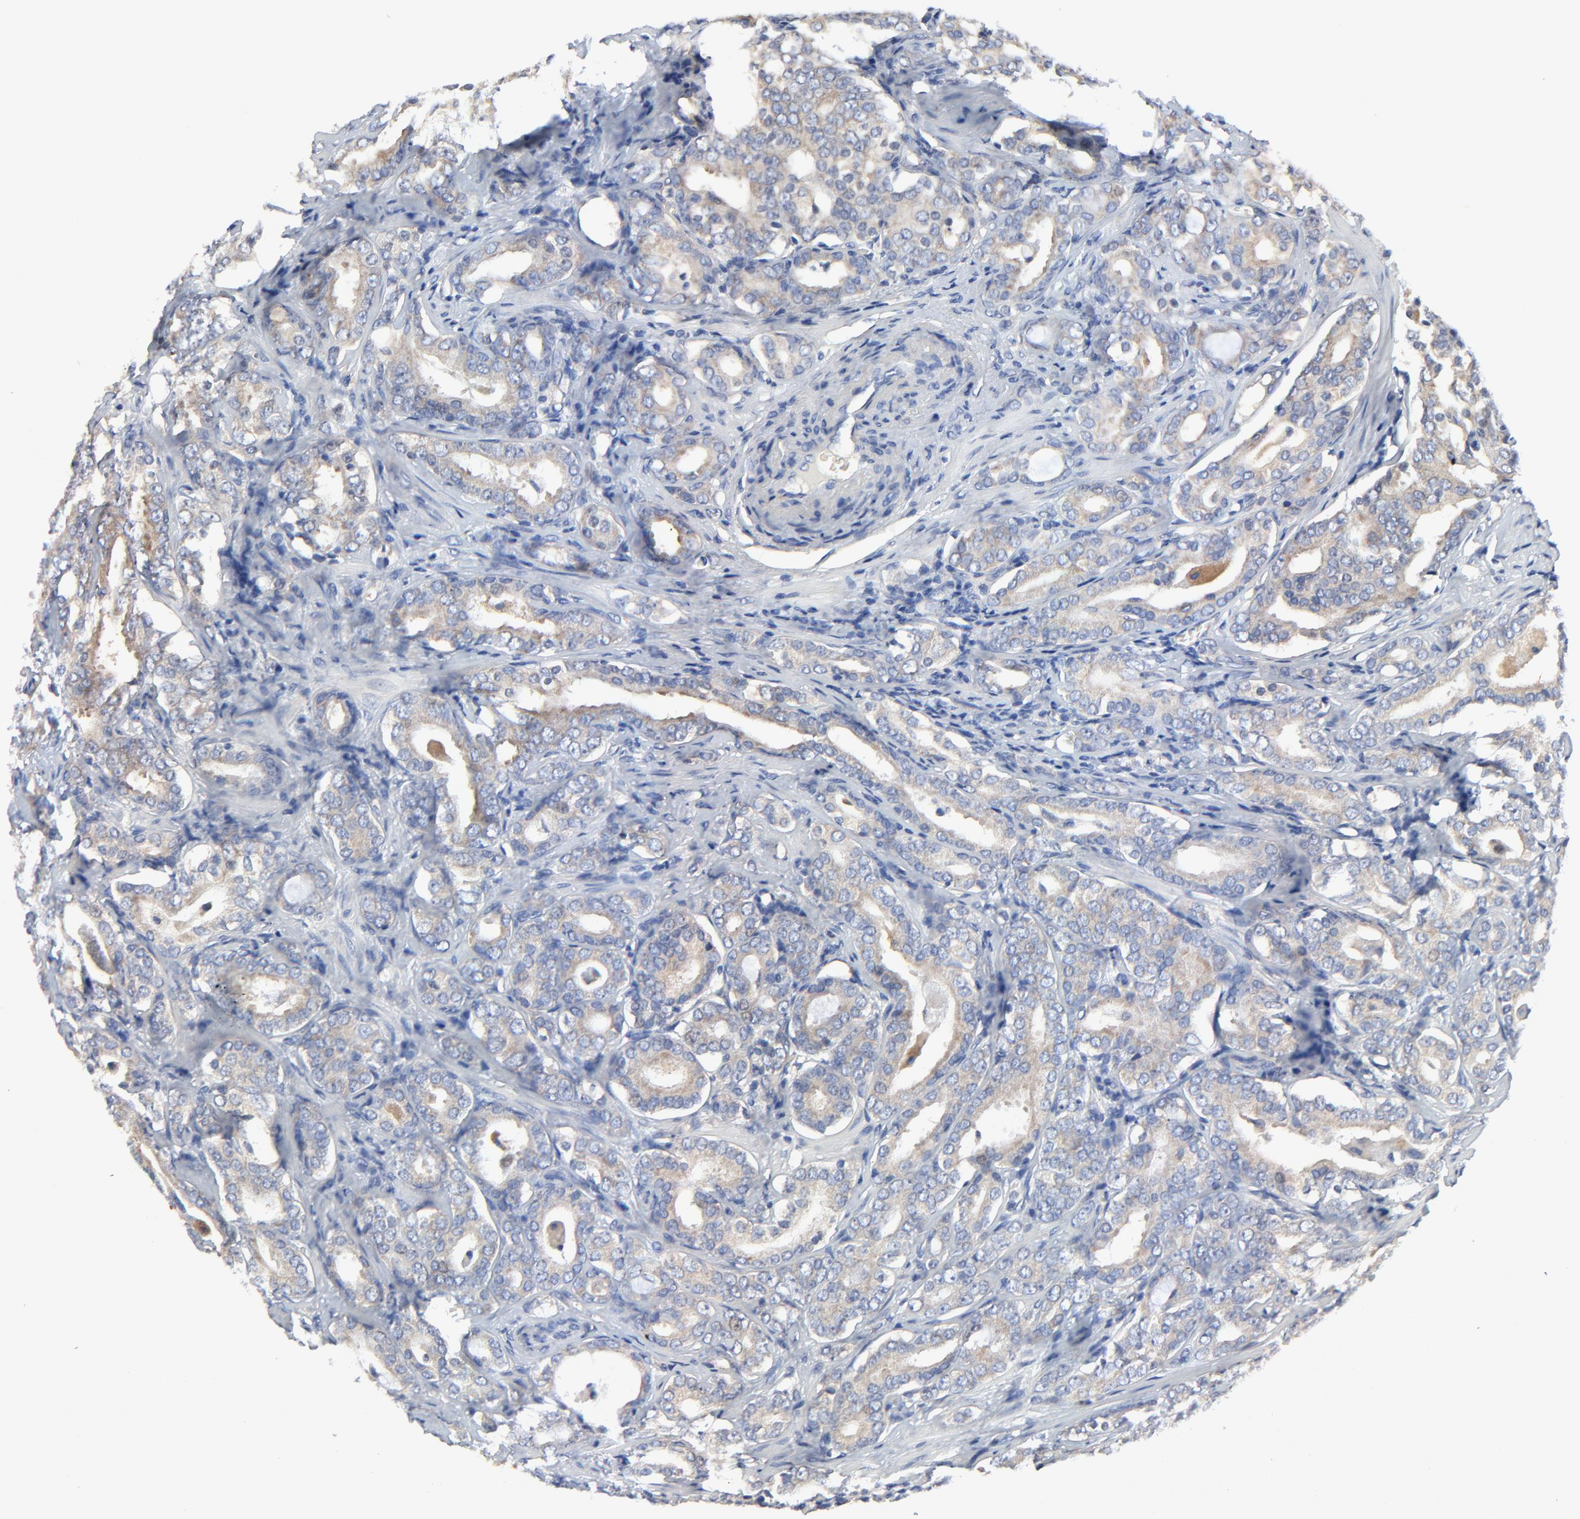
{"staining": {"intensity": "weak", "quantity": "25%-75%", "location": "cytoplasmic/membranous"}, "tissue": "prostate cancer", "cell_type": "Tumor cells", "image_type": "cancer", "snomed": [{"axis": "morphology", "description": "Adenocarcinoma, Low grade"}, {"axis": "topography", "description": "Prostate"}], "caption": "Protein analysis of prostate cancer tissue shows weak cytoplasmic/membranous positivity in about 25%-75% of tumor cells.", "gene": "VAV2", "patient": {"sex": "male", "age": 59}}